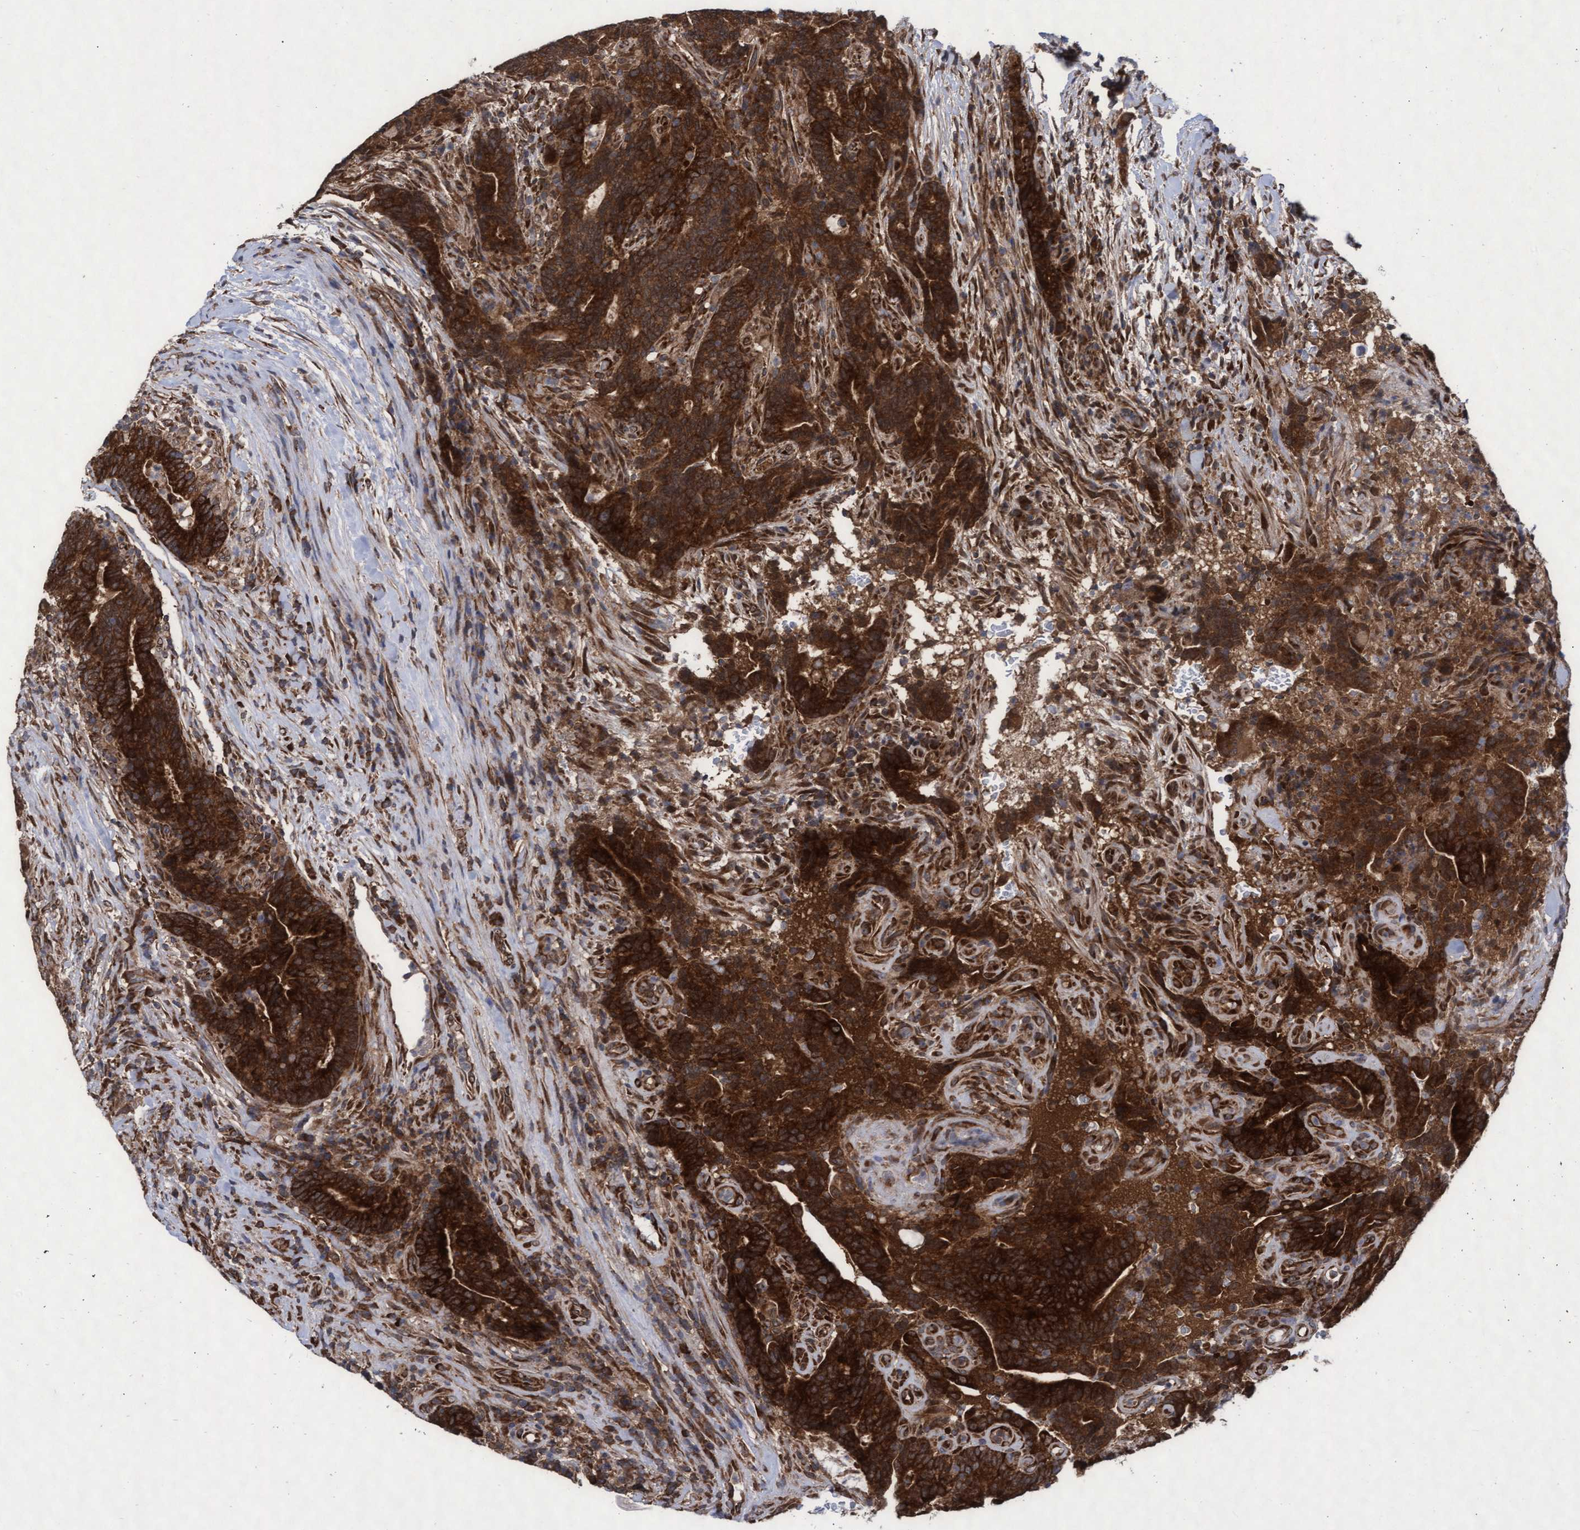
{"staining": {"intensity": "strong", "quantity": ">75%", "location": "cytoplasmic/membranous"}, "tissue": "colorectal cancer", "cell_type": "Tumor cells", "image_type": "cancer", "snomed": [{"axis": "morphology", "description": "Normal tissue, NOS"}, {"axis": "morphology", "description": "Adenocarcinoma, NOS"}, {"axis": "topography", "description": "Colon"}], "caption": "Colorectal cancer stained with IHC demonstrates strong cytoplasmic/membranous positivity in about >75% of tumor cells. (DAB = brown stain, brightfield microscopy at high magnification).", "gene": "ABCF2", "patient": {"sex": "female", "age": 75}}